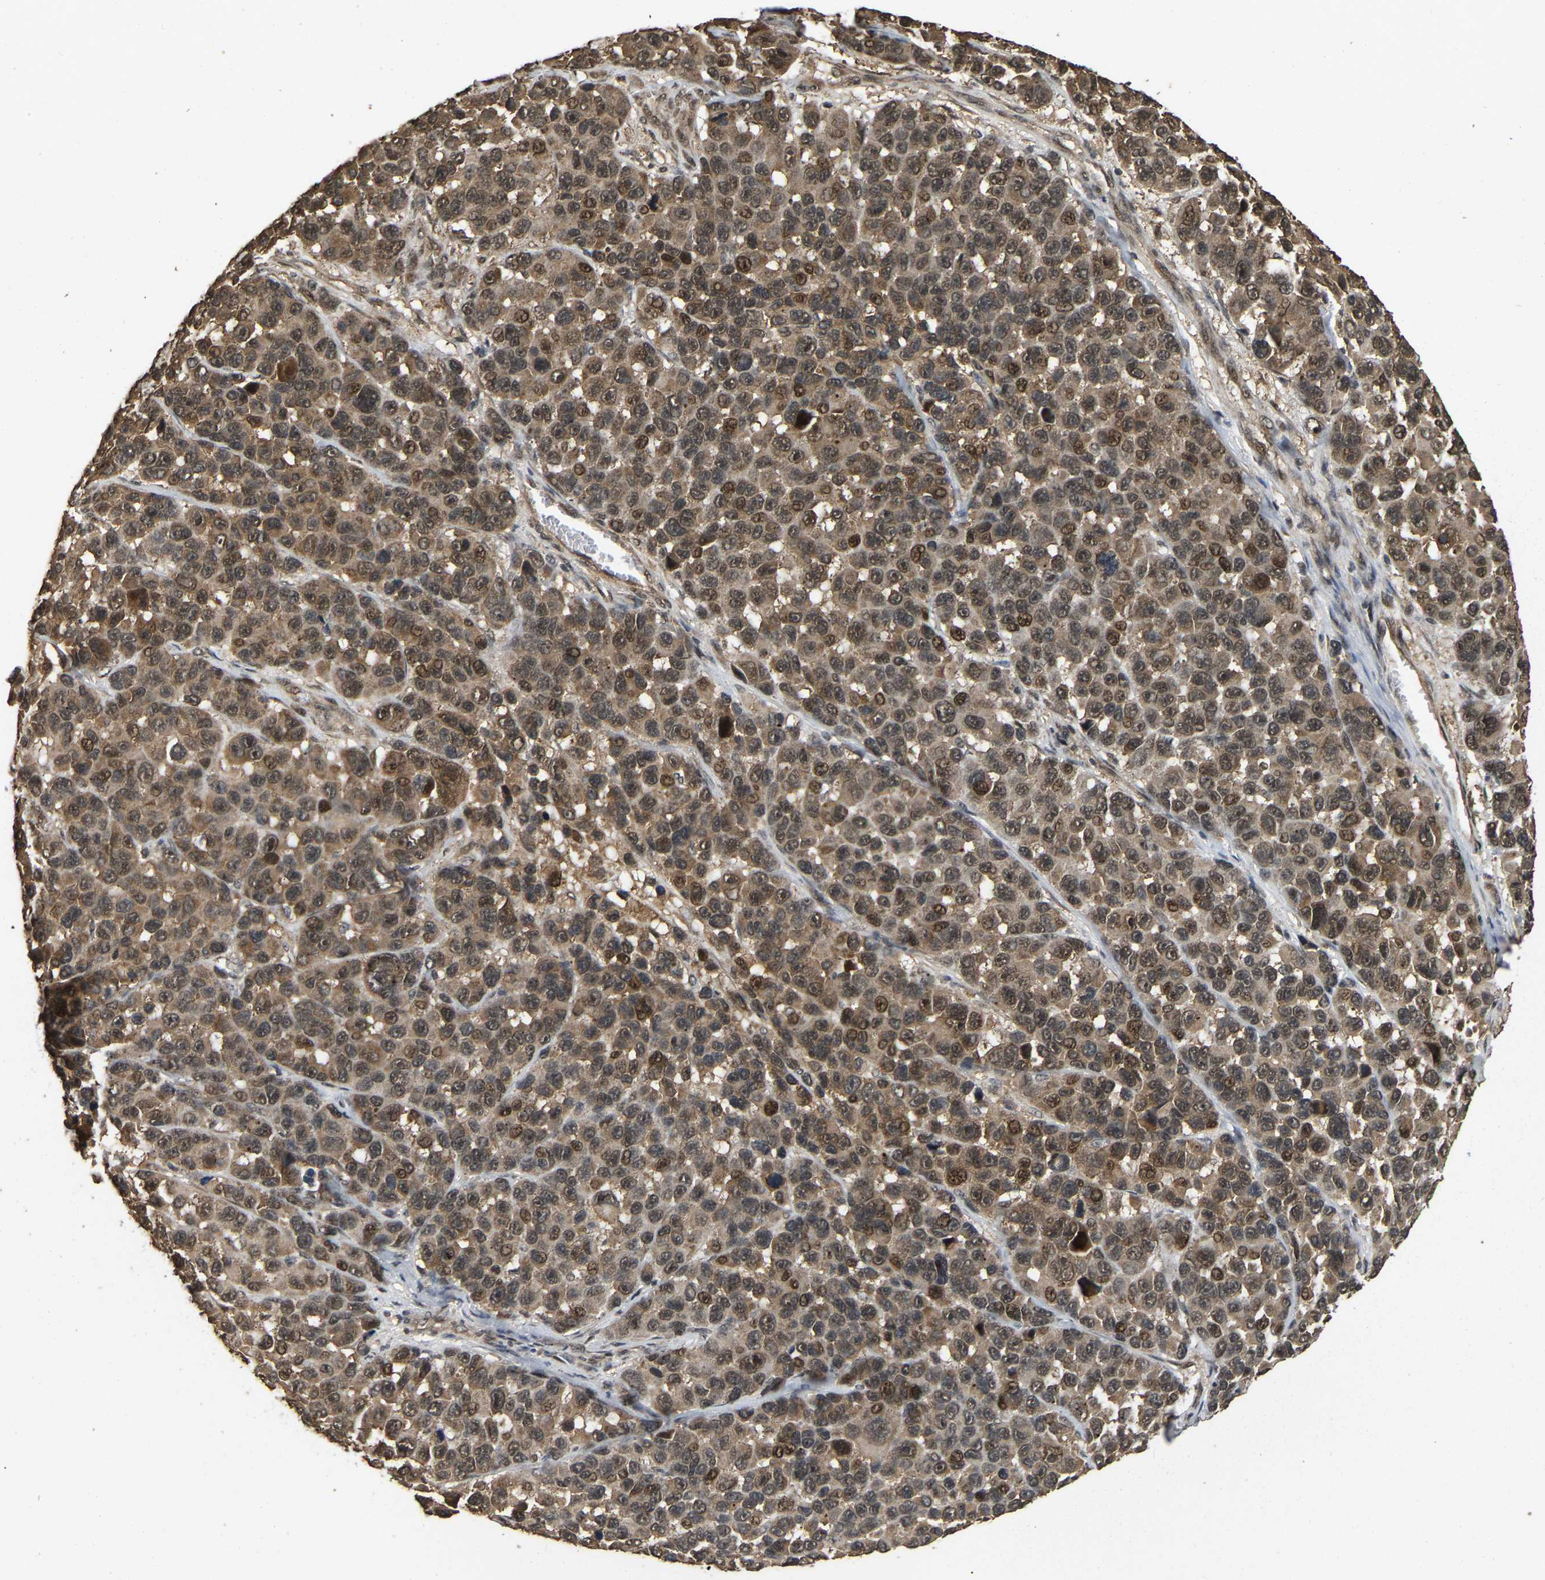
{"staining": {"intensity": "moderate", "quantity": ">75%", "location": "cytoplasmic/membranous,nuclear"}, "tissue": "melanoma", "cell_type": "Tumor cells", "image_type": "cancer", "snomed": [{"axis": "morphology", "description": "Malignant melanoma, NOS"}, {"axis": "topography", "description": "Skin"}], "caption": "A high-resolution micrograph shows IHC staining of melanoma, which shows moderate cytoplasmic/membranous and nuclear positivity in about >75% of tumor cells.", "gene": "ARHGAP23", "patient": {"sex": "male", "age": 53}}